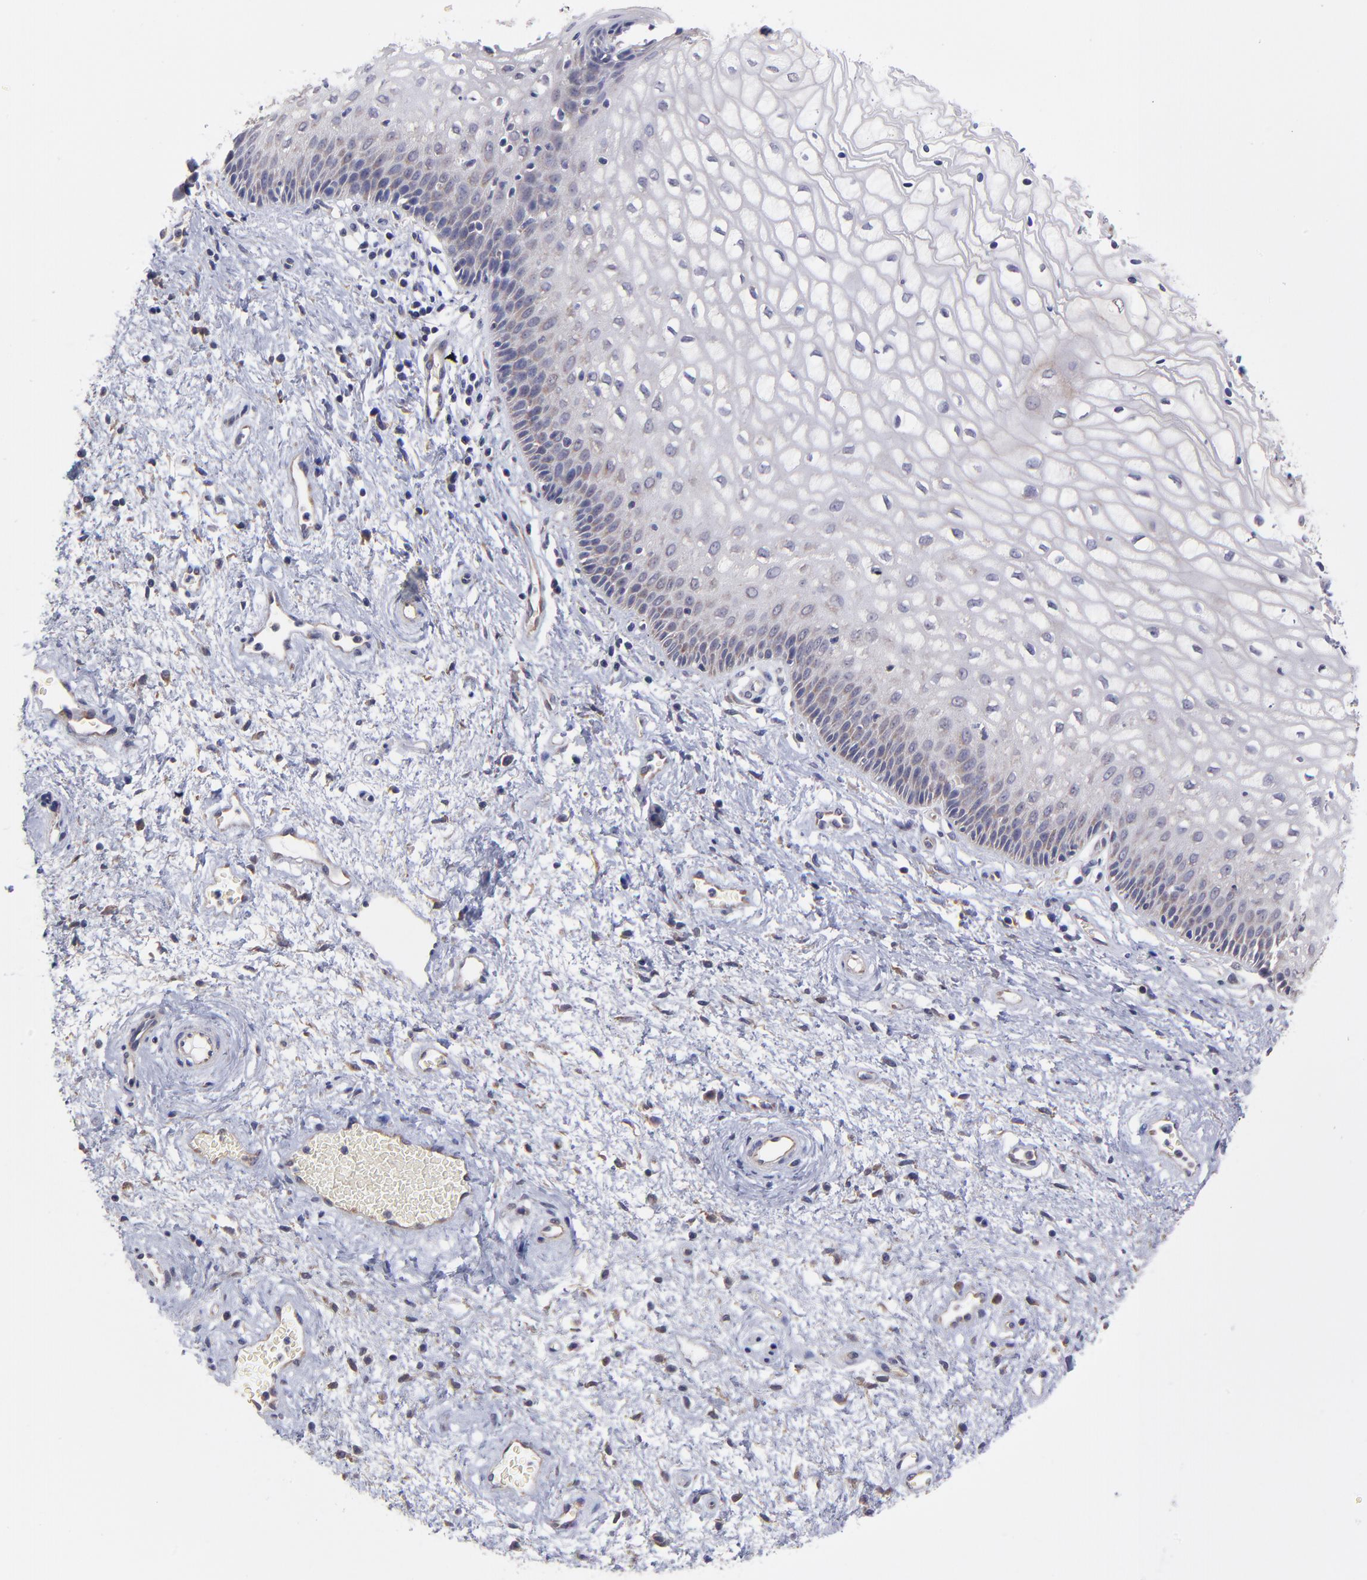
{"staining": {"intensity": "weak", "quantity": "25%-75%", "location": "cytoplasmic/membranous"}, "tissue": "vagina", "cell_type": "Squamous epithelial cells", "image_type": "normal", "snomed": [{"axis": "morphology", "description": "Normal tissue, NOS"}, {"axis": "topography", "description": "Vagina"}], "caption": "Immunohistochemistry (DAB (3,3'-diaminobenzidine)) staining of normal vagina shows weak cytoplasmic/membranous protein staining in about 25%-75% of squamous epithelial cells.", "gene": "UBE2H", "patient": {"sex": "female", "age": 34}}